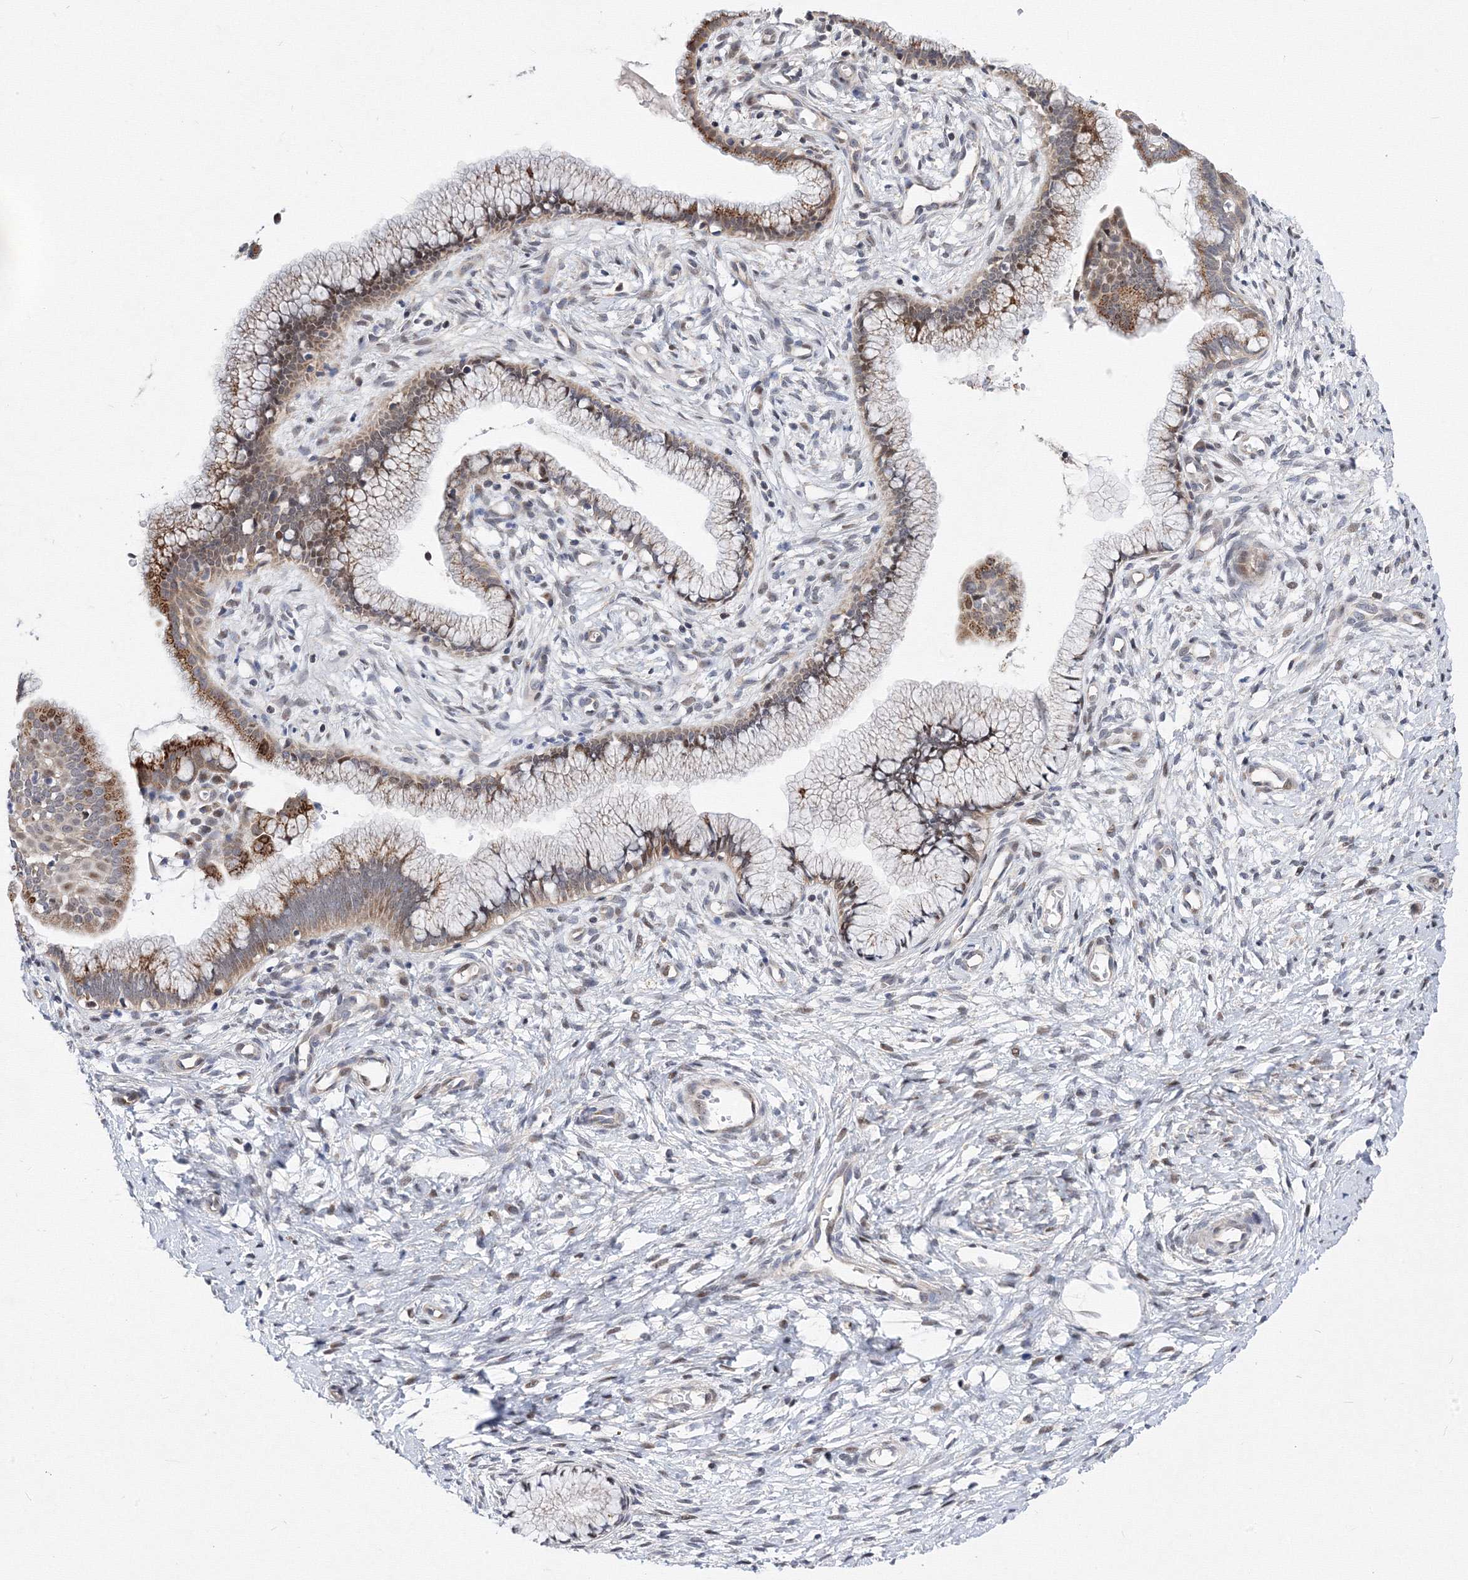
{"staining": {"intensity": "moderate", "quantity": "25%-75%", "location": "cytoplasmic/membranous"}, "tissue": "cervix", "cell_type": "Glandular cells", "image_type": "normal", "snomed": [{"axis": "morphology", "description": "Normal tissue, NOS"}, {"axis": "topography", "description": "Cervix"}], "caption": "Cervix stained with IHC demonstrates moderate cytoplasmic/membranous expression in approximately 25%-75% of glandular cells. (Stains: DAB in brown, nuclei in blue, Microscopy: brightfield microscopy at high magnification).", "gene": "GPN1", "patient": {"sex": "female", "age": 36}}